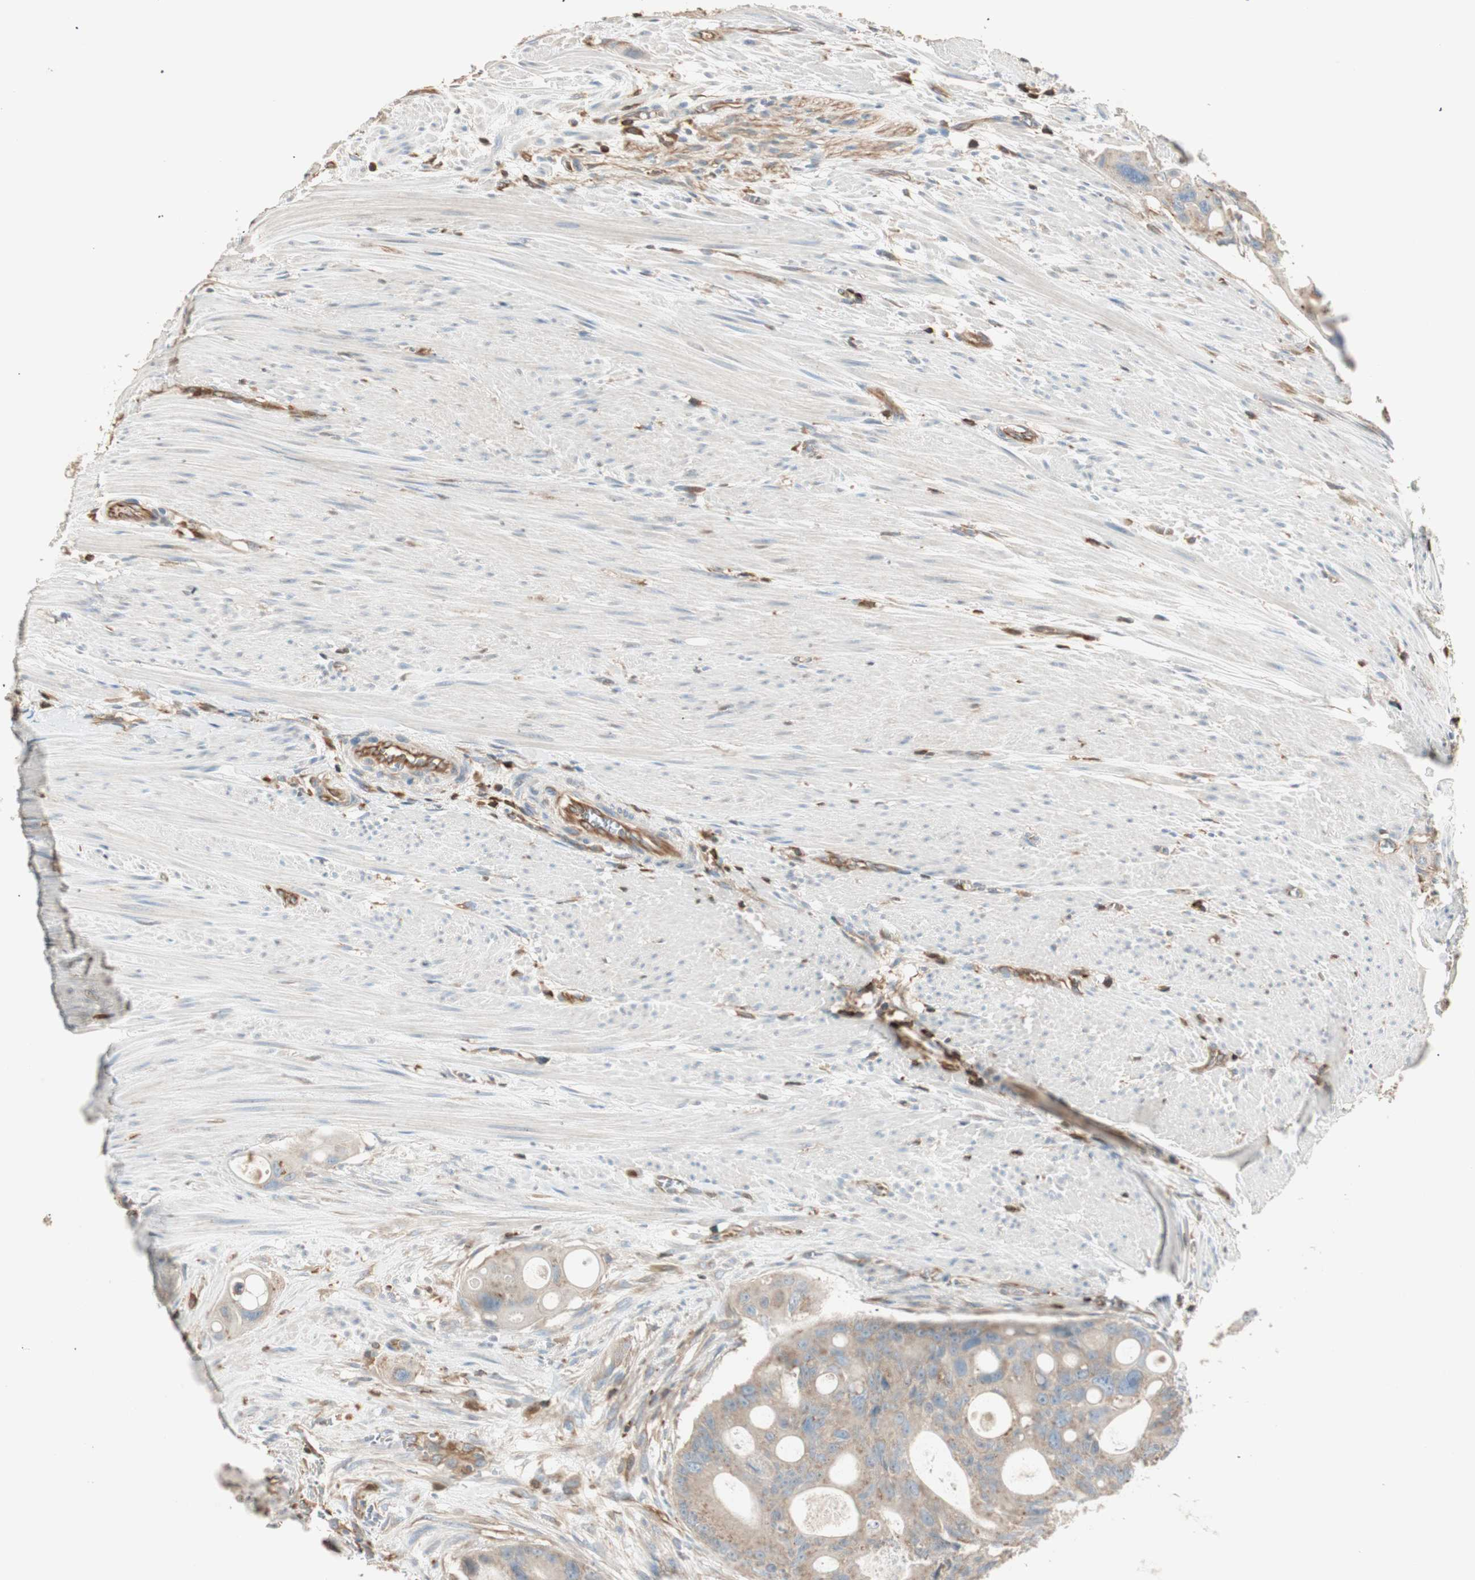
{"staining": {"intensity": "moderate", "quantity": ">75%", "location": "cytoplasmic/membranous"}, "tissue": "colorectal cancer", "cell_type": "Tumor cells", "image_type": "cancer", "snomed": [{"axis": "morphology", "description": "Adenocarcinoma, NOS"}, {"axis": "topography", "description": "Colon"}], "caption": "Immunohistochemistry (IHC) photomicrograph of colorectal cancer stained for a protein (brown), which demonstrates medium levels of moderate cytoplasmic/membranous staining in about >75% of tumor cells.", "gene": "CRLF3", "patient": {"sex": "female", "age": 57}}